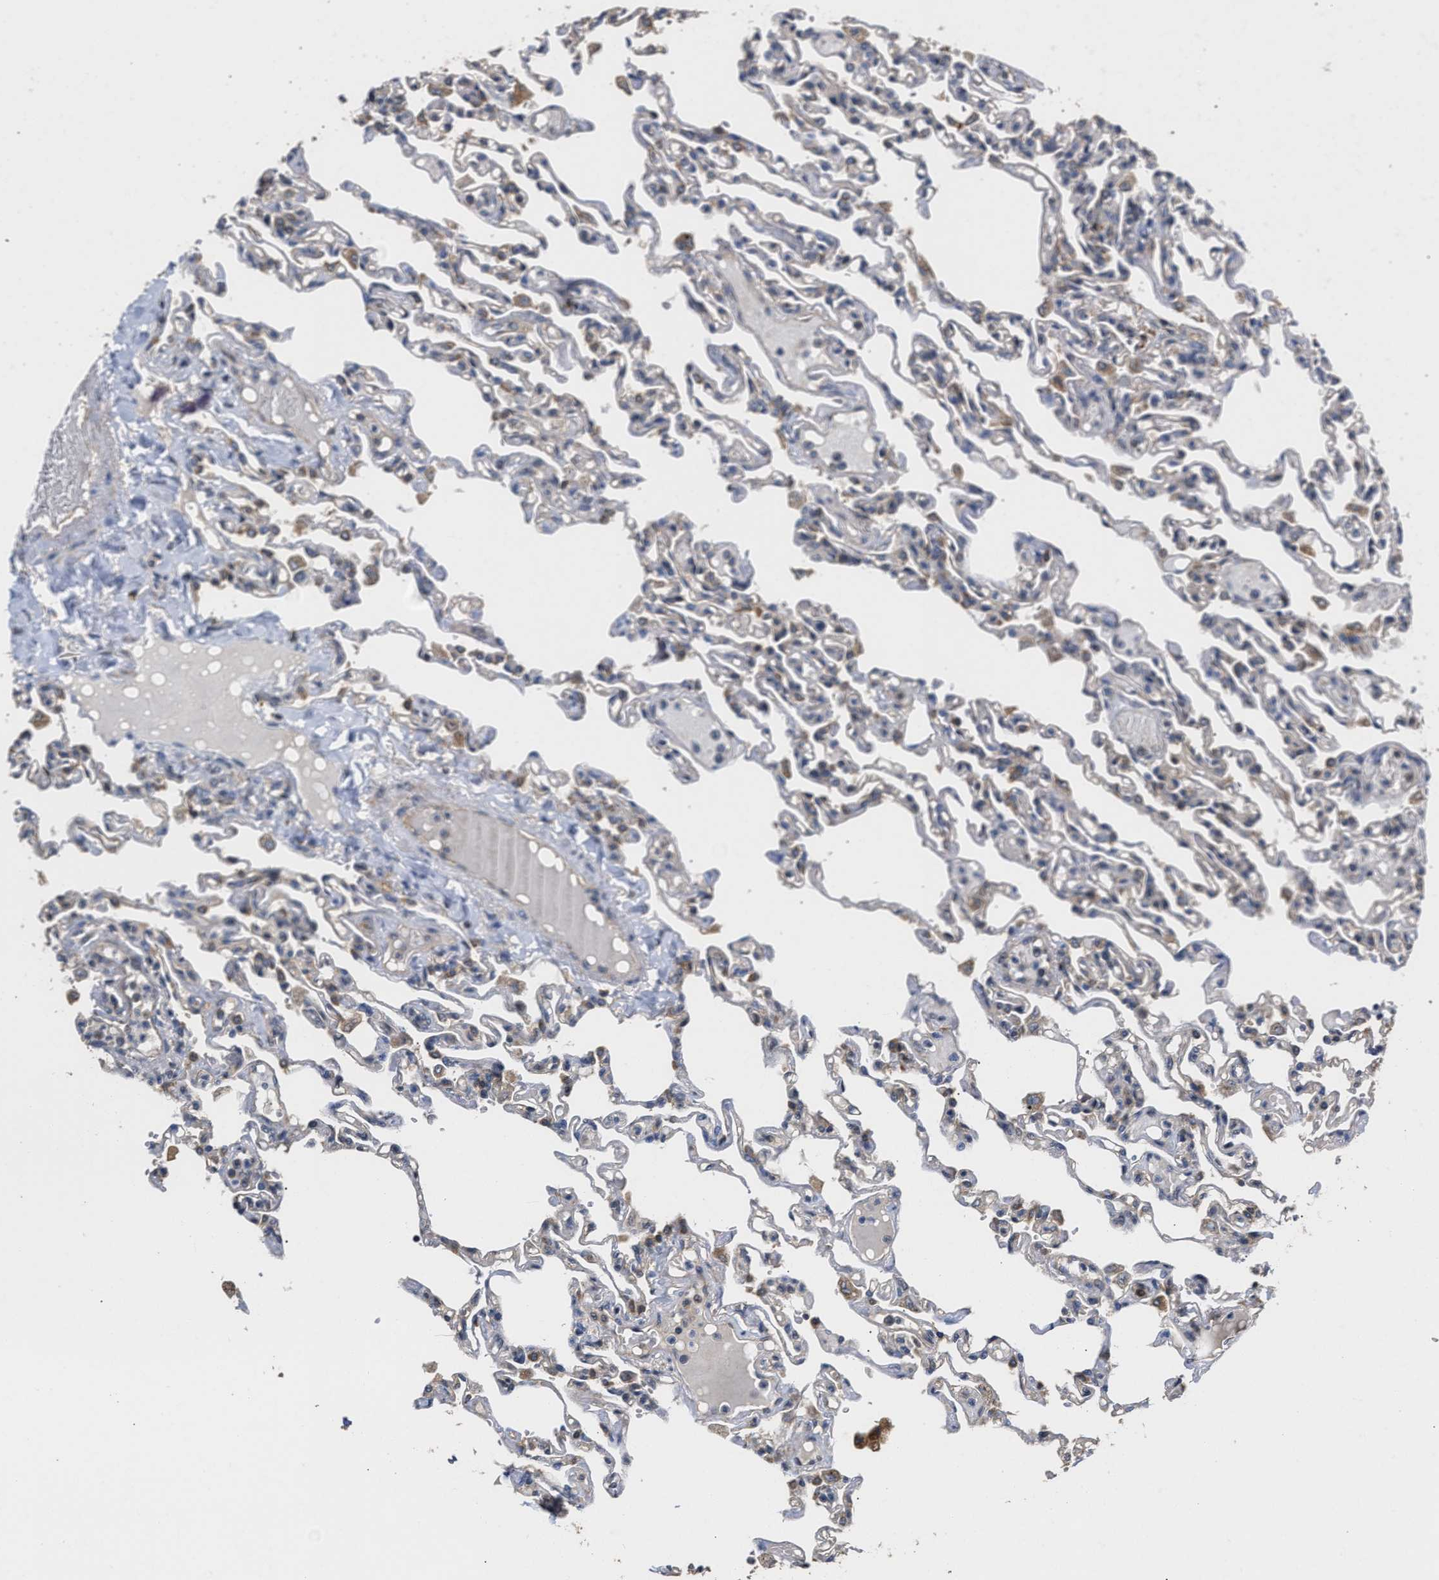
{"staining": {"intensity": "weak", "quantity": "25%-75%", "location": "cytoplasmic/membranous"}, "tissue": "lung", "cell_type": "Alveolar cells", "image_type": "normal", "snomed": [{"axis": "morphology", "description": "Normal tissue, NOS"}, {"axis": "topography", "description": "Lung"}], "caption": "Unremarkable lung shows weak cytoplasmic/membranous expression in approximately 25%-75% of alveolar cells.", "gene": "CLIP2", "patient": {"sex": "male", "age": 21}}